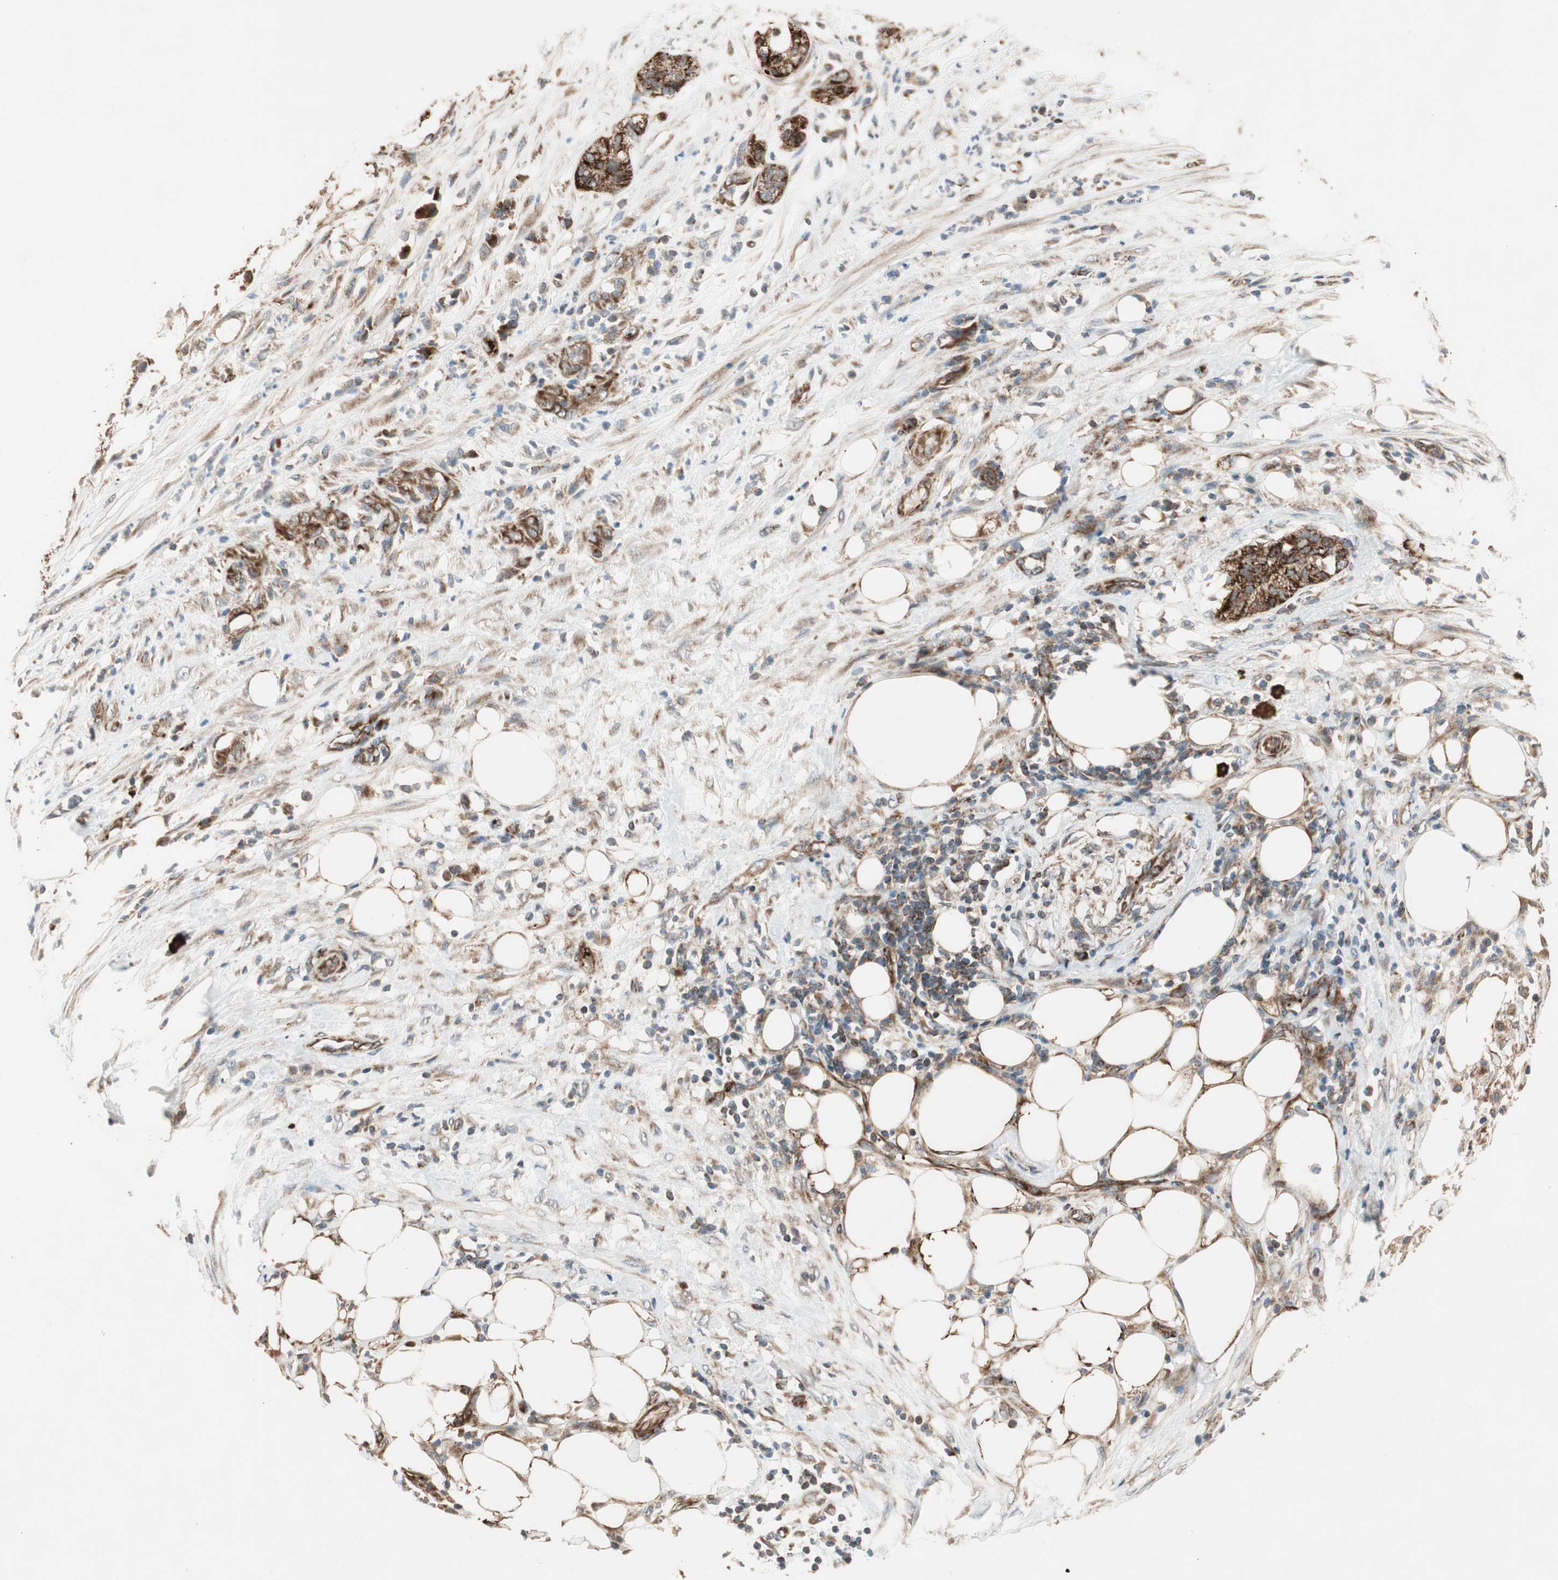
{"staining": {"intensity": "strong", "quantity": ">75%", "location": "cytoplasmic/membranous"}, "tissue": "pancreatic cancer", "cell_type": "Tumor cells", "image_type": "cancer", "snomed": [{"axis": "morphology", "description": "Adenocarcinoma, NOS"}, {"axis": "topography", "description": "Pancreas"}], "caption": "Strong cytoplasmic/membranous expression for a protein is present in about >75% of tumor cells of pancreatic cancer (adenocarcinoma) using immunohistochemistry.", "gene": "AKAP1", "patient": {"sex": "female", "age": 78}}